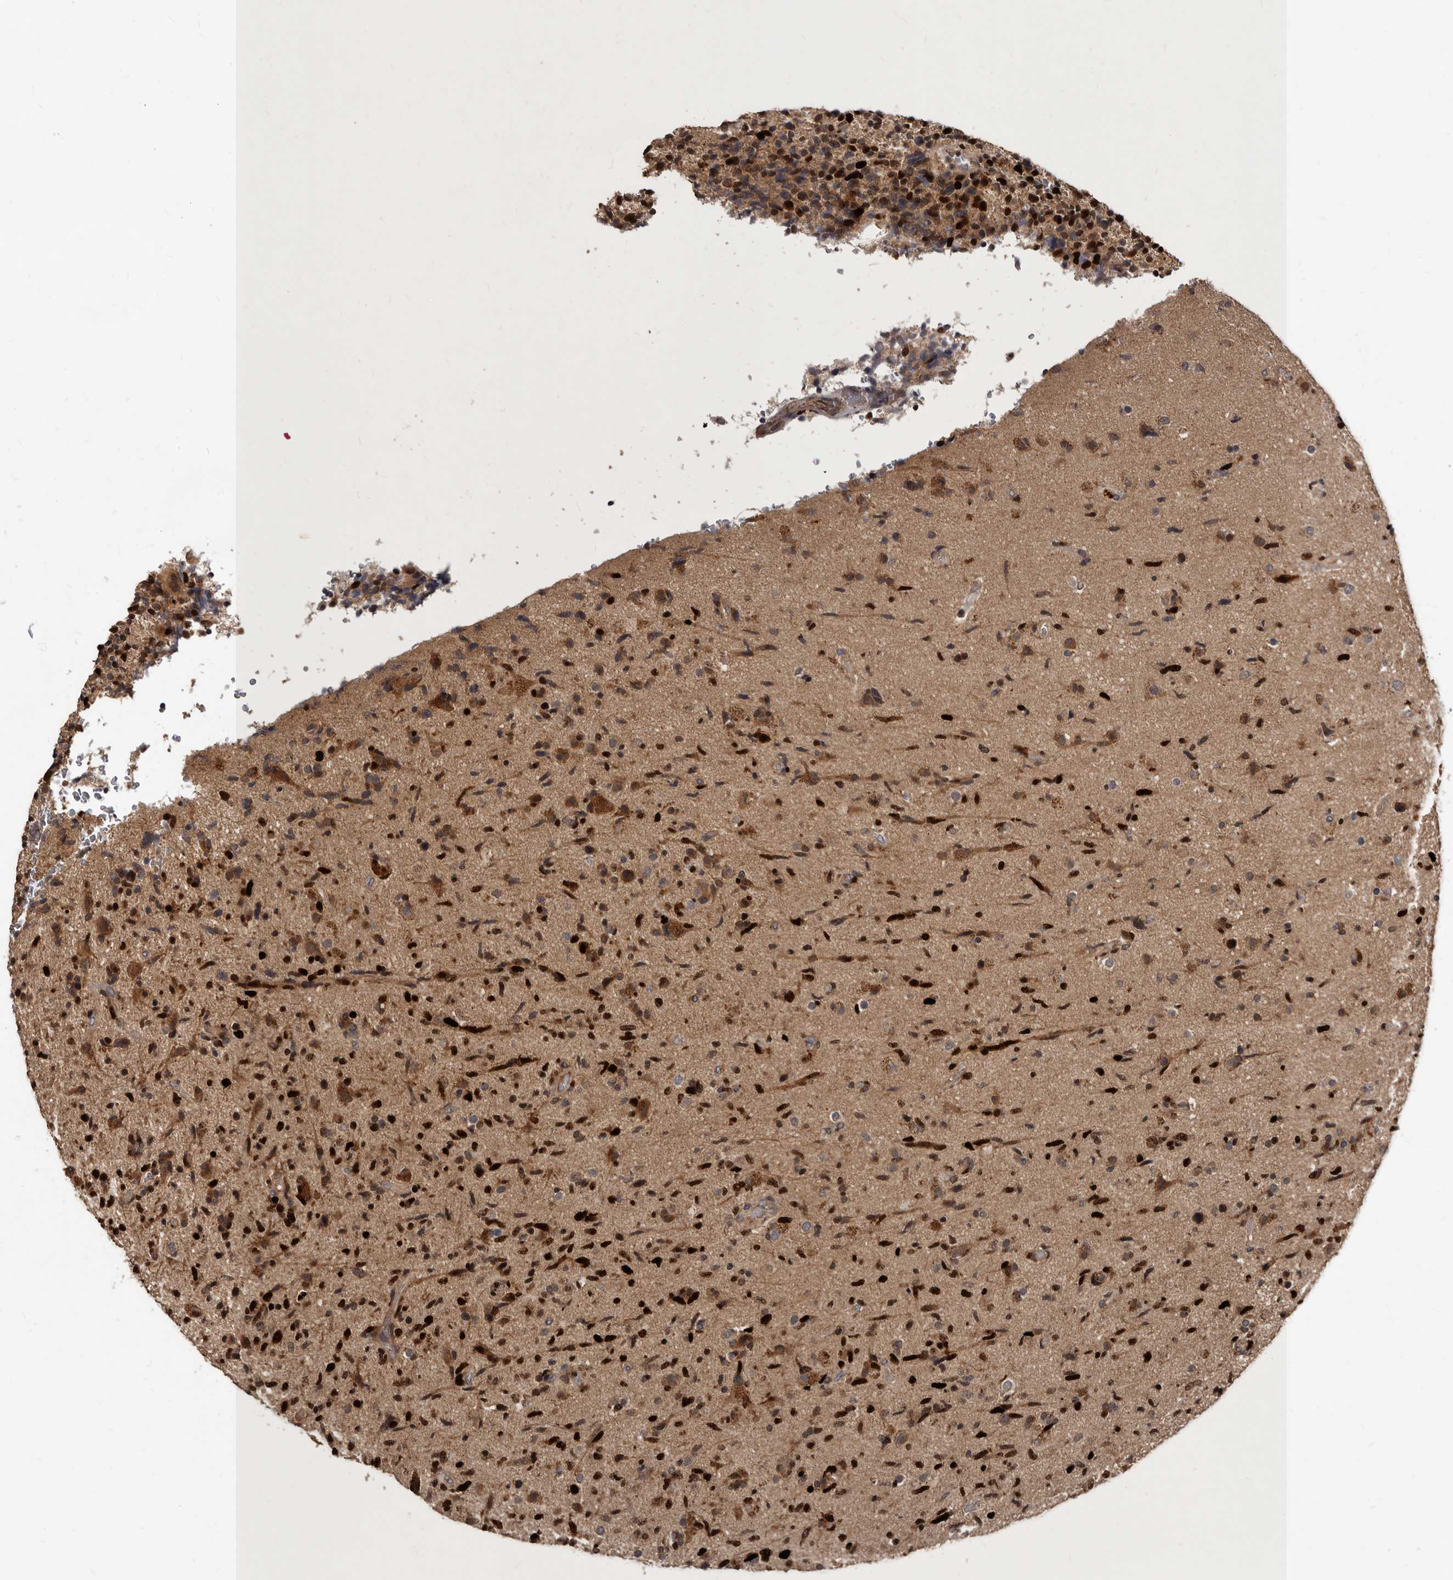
{"staining": {"intensity": "strong", "quantity": ">75%", "location": "cytoplasmic/membranous,nuclear"}, "tissue": "glioma", "cell_type": "Tumor cells", "image_type": "cancer", "snomed": [{"axis": "morphology", "description": "Glioma, malignant, High grade"}, {"axis": "topography", "description": "Brain"}], "caption": "This is an image of IHC staining of glioma, which shows strong expression in the cytoplasmic/membranous and nuclear of tumor cells.", "gene": "PMVK", "patient": {"sex": "male", "age": 72}}